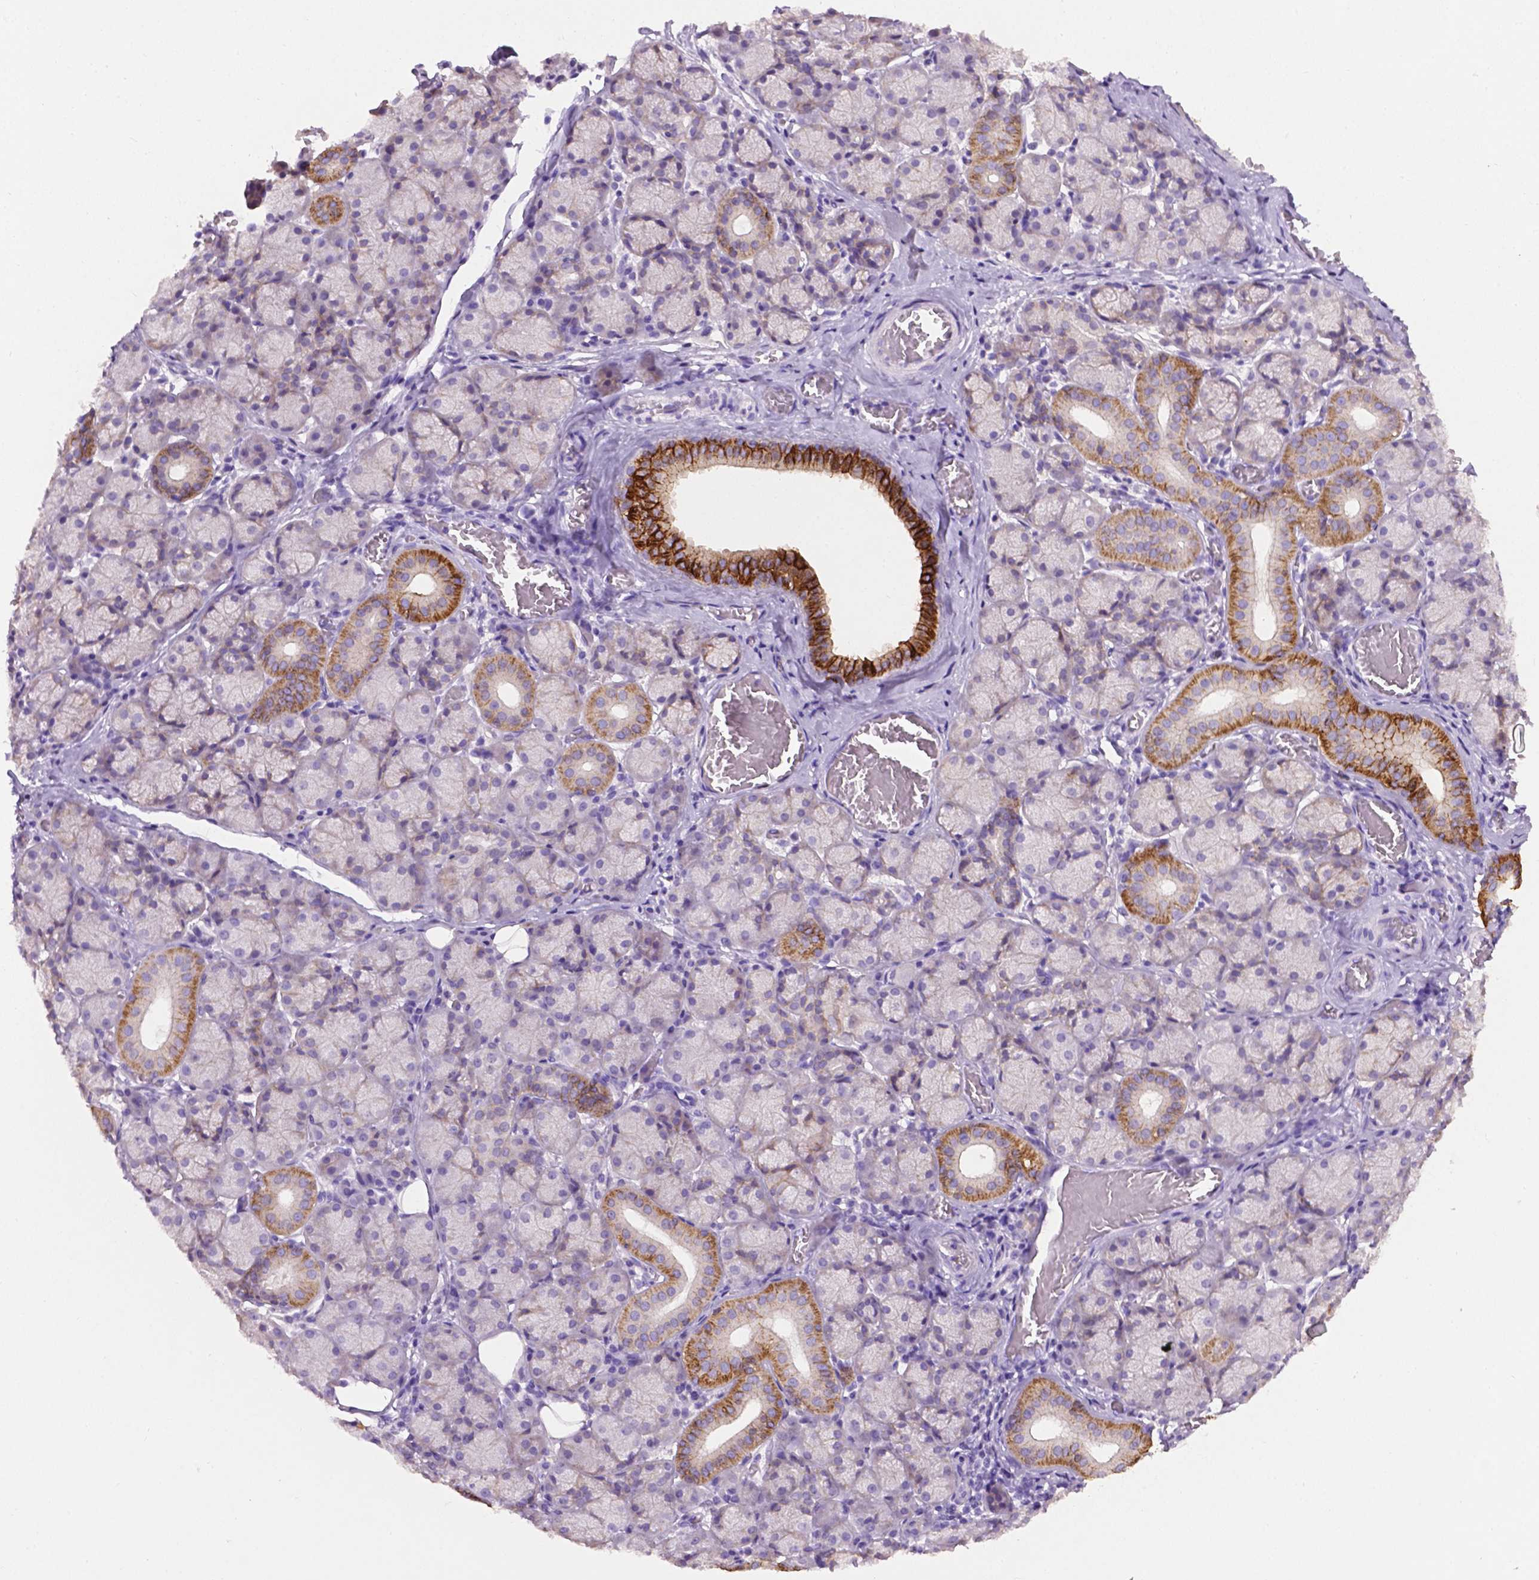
{"staining": {"intensity": "strong", "quantity": "<25%", "location": "cytoplasmic/membranous"}, "tissue": "salivary gland", "cell_type": "Glandular cells", "image_type": "normal", "snomed": [{"axis": "morphology", "description": "Normal tissue, NOS"}, {"axis": "topography", "description": "Salivary gland"}, {"axis": "topography", "description": "Peripheral nerve tissue"}], "caption": "Human salivary gland stained with a brown dye displays strong cytoplasmic/membranous positive positivity in about <25% of glandular cells.", "gene": "TACSTD2", "patient": {"sex": "female", "age": 24}}